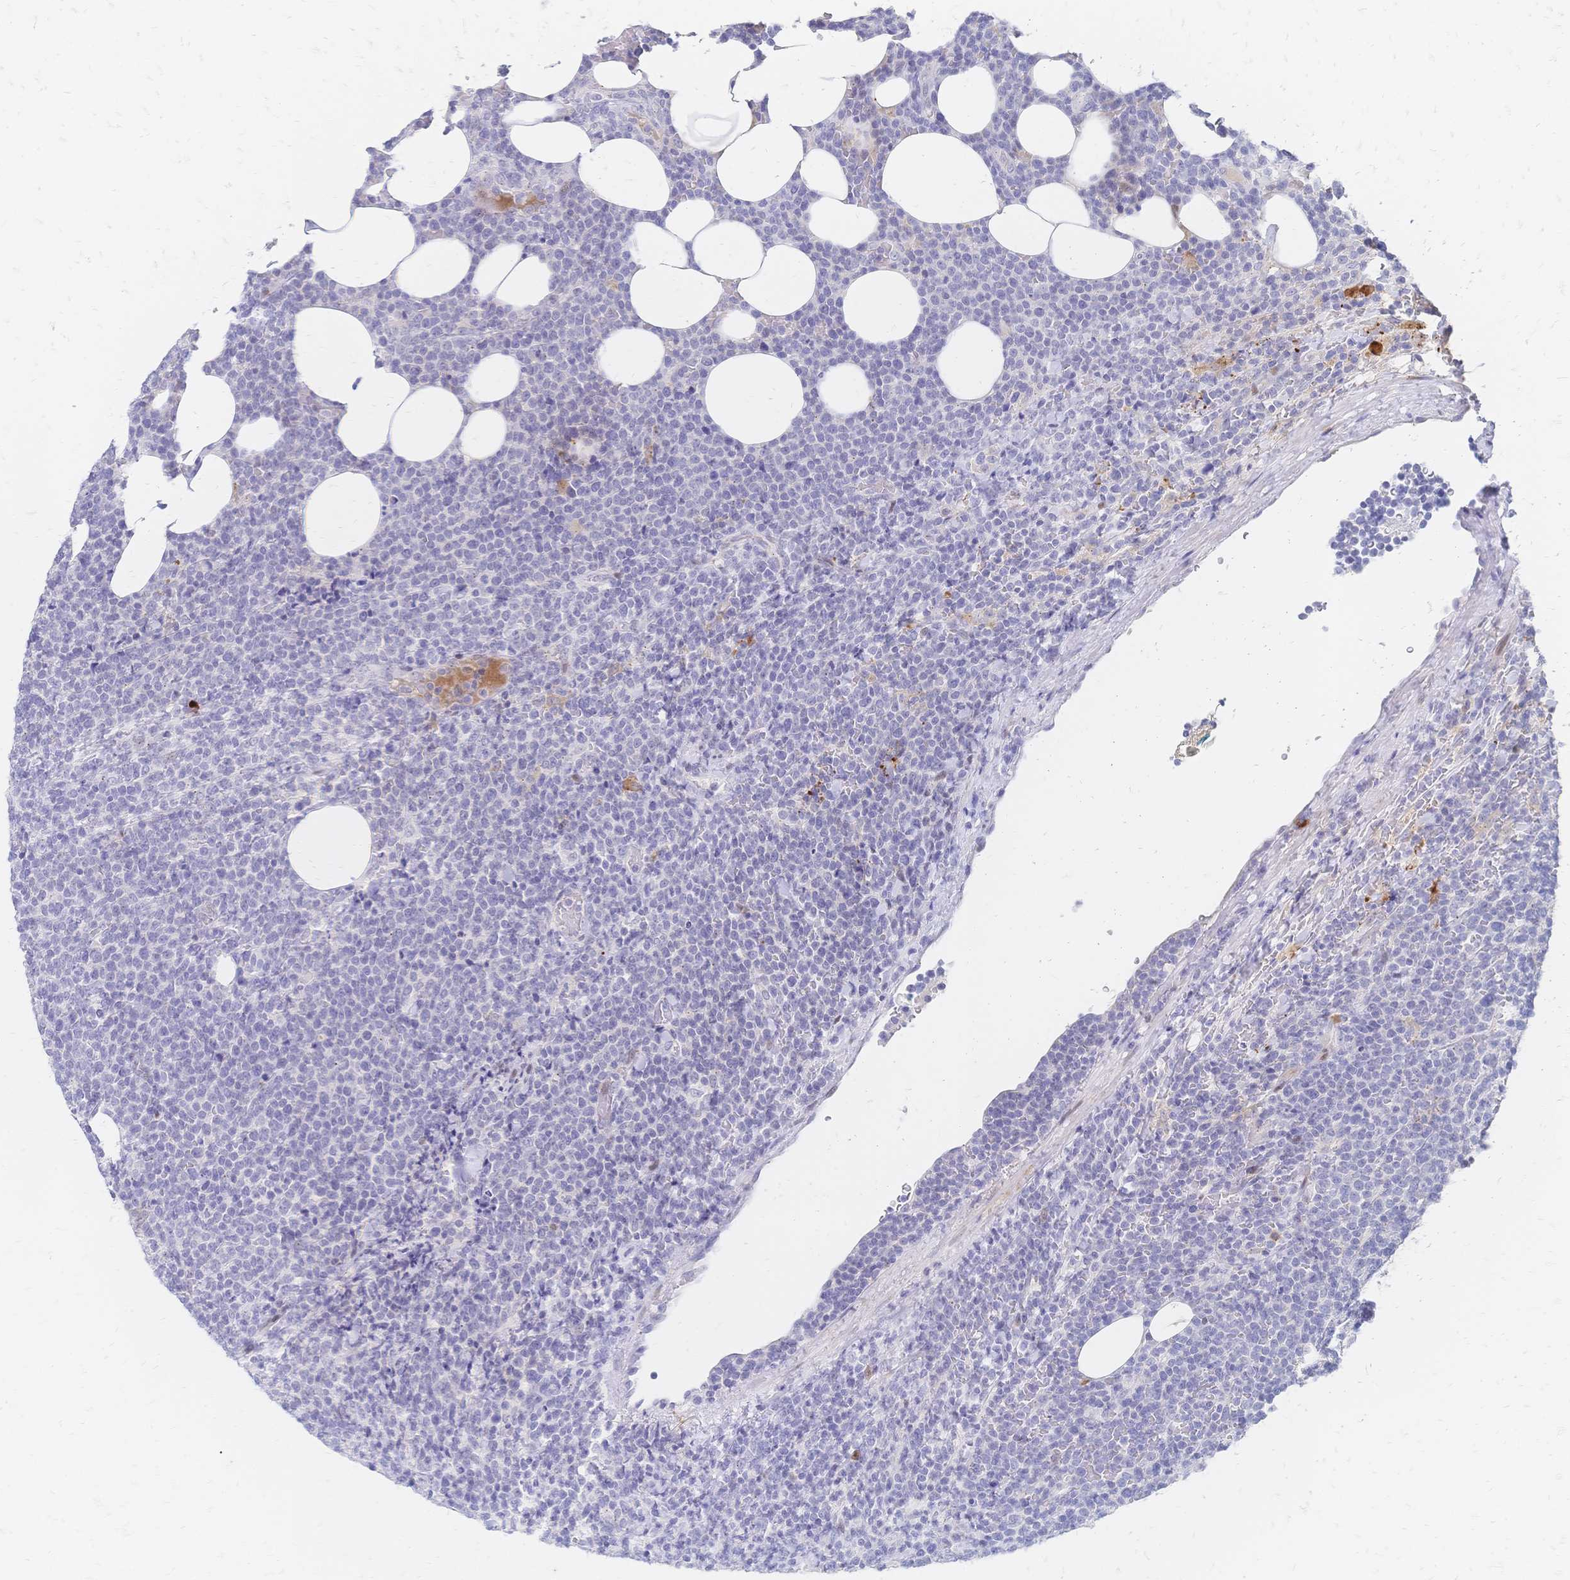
{"staining": {"intensity": "negative", "quantity": "none", "location": "none"}, "tissue": "lymphoma", "cell_type": "Tumor cells", "image_type": "cancer", "snomed": [{"axis": "morphology", "description": "Malignant lymphoma, non-Hodgkin's type, High grade"}, {"axis": "topography", "description": "Lymph node"}], "caption": "Tumor cells are negative for brown protein staining in high-grade malignant lymphoma, non-Hodgkin's type.", "gene": "PSORS1C2", "patient": {"sex": "male", "age": 61}}